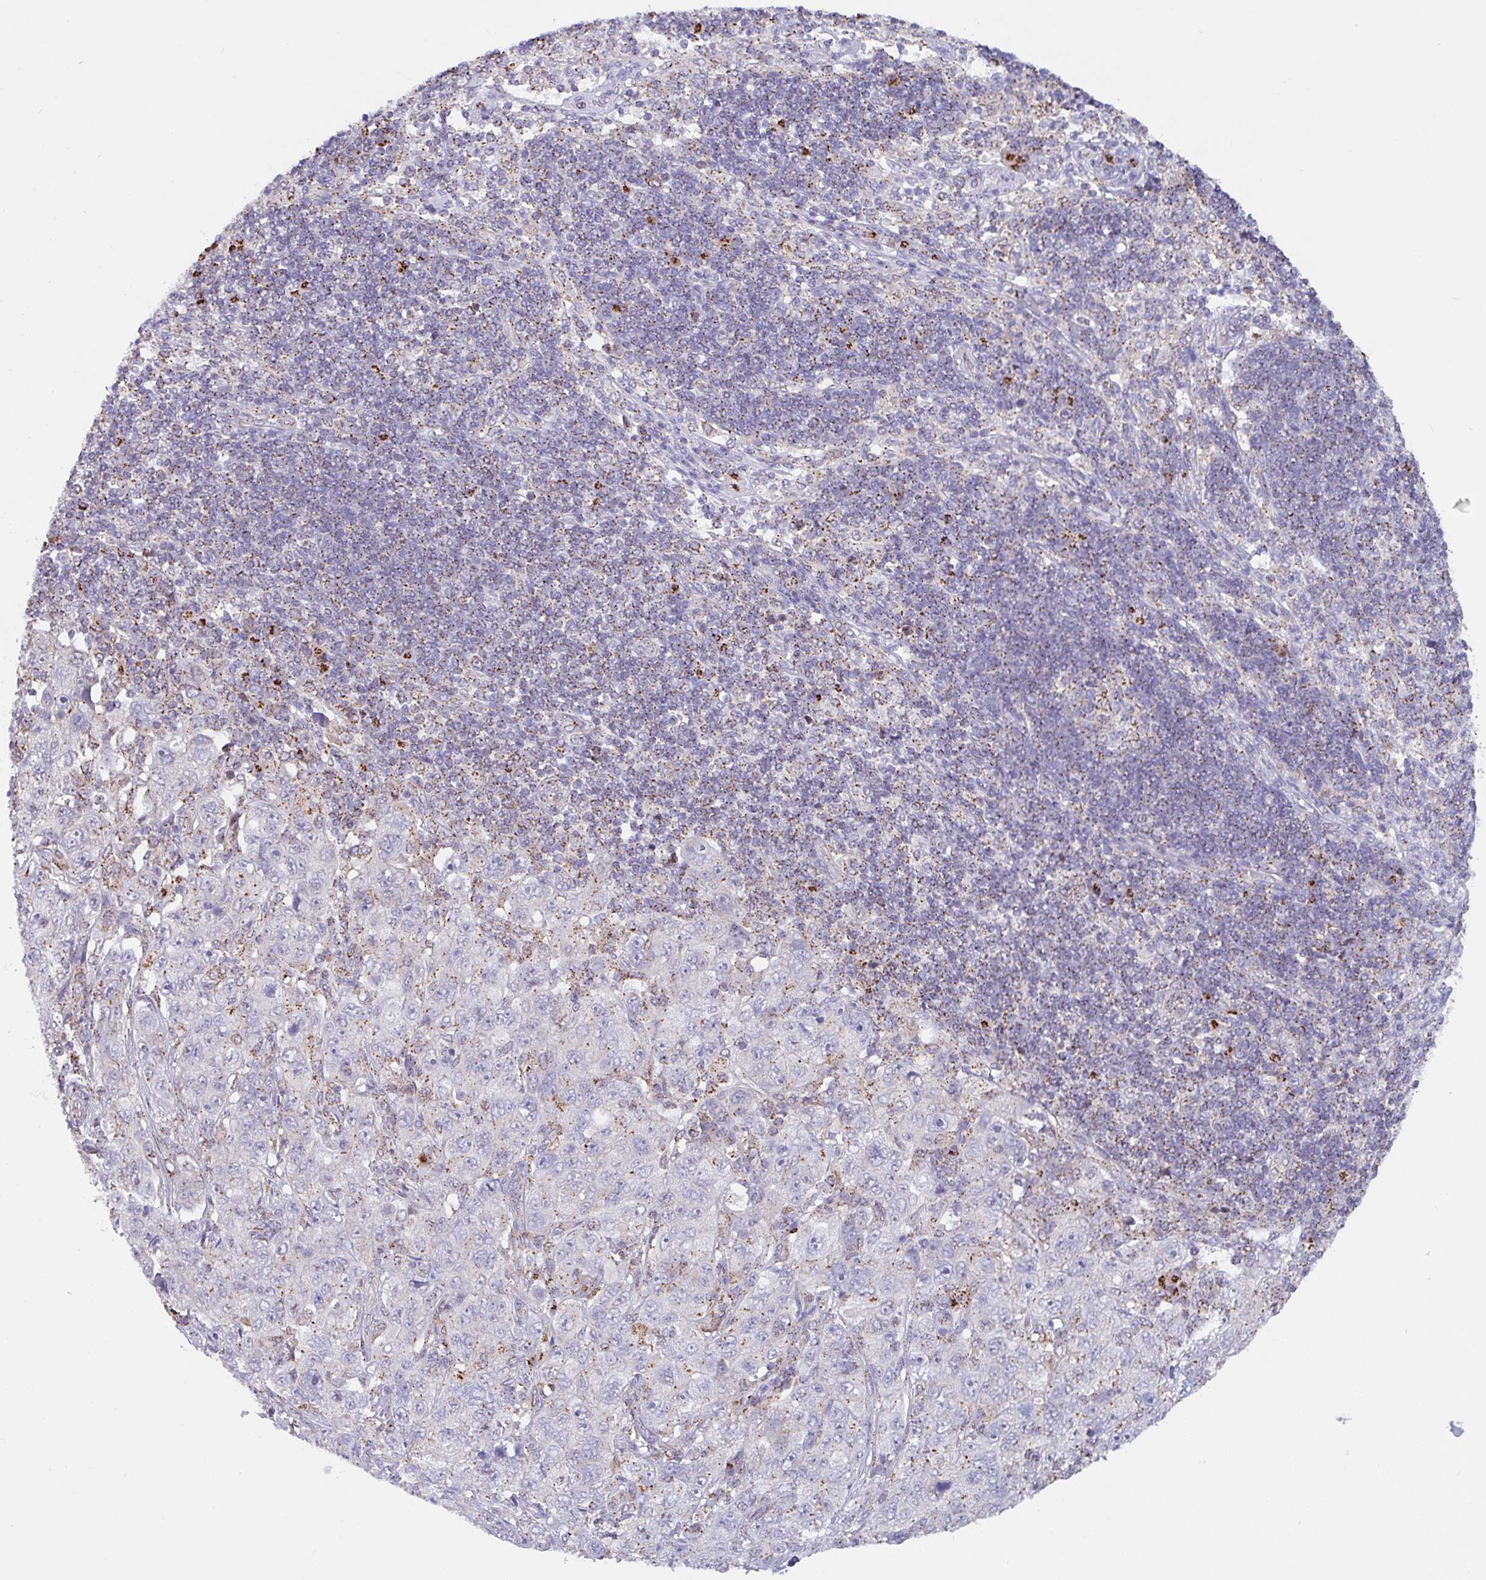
{"staining": {"intensity": "moderate", "quantity": "<25%", "location": "cytoplasmic/membranous"}, "tissue": "pancreatic cancer", "cell_type": "Tumor cells", "image_type": "cancer", "snomed": [{"axis": "morphology", "description": "Adenocarcinoma, NOS"}, {"axis": "topography", "description": "Pancreas"}], "caption": "The photomicrograph shows staining of pancreatic cancer, revealing moderate cytoplasmic/membranous protein expression (brown color) within tumor cells.", "gene": "PROSER3", "patient": {"sex": "male", "age": 68}}